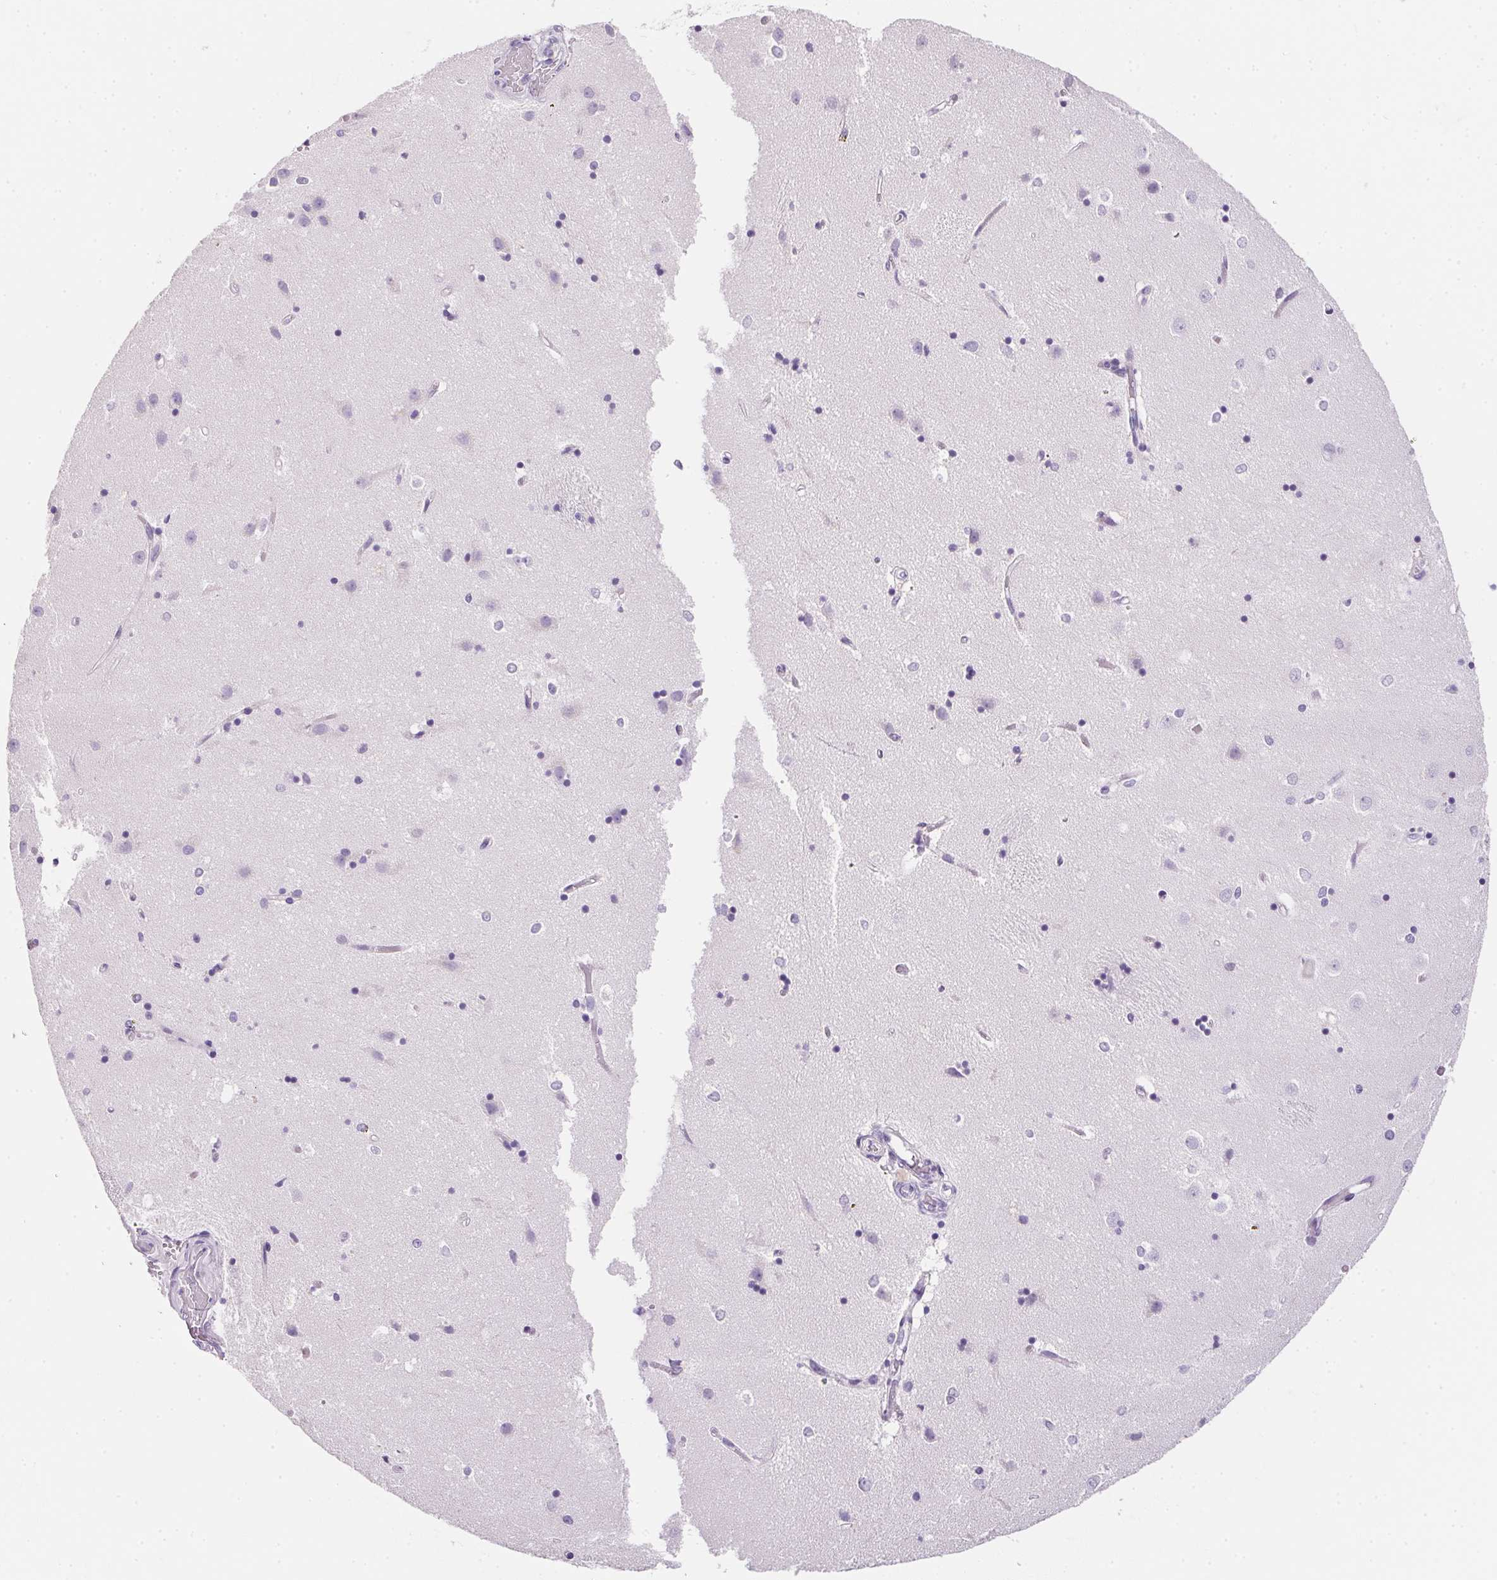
{"staining": {"intensity": "negative", "quantity": "none", "location": "none"}, "tissue": "caudate", "cell_type": "Glial cells", "image_type": "normal", "snomed": [{"axis": "morphology", "description": "Normal tissue, NOS"}, {"axis": "topography", "description": "Lateral ventricle wall"}], "caption": "A high-resolution photomicrograph shows immunohistochemistry (IHC) staining of benign caudate, which reveals no significant positivity in glial cells.", "gene": "AQP5", "patient": {"sex": "male", "age": 54}}